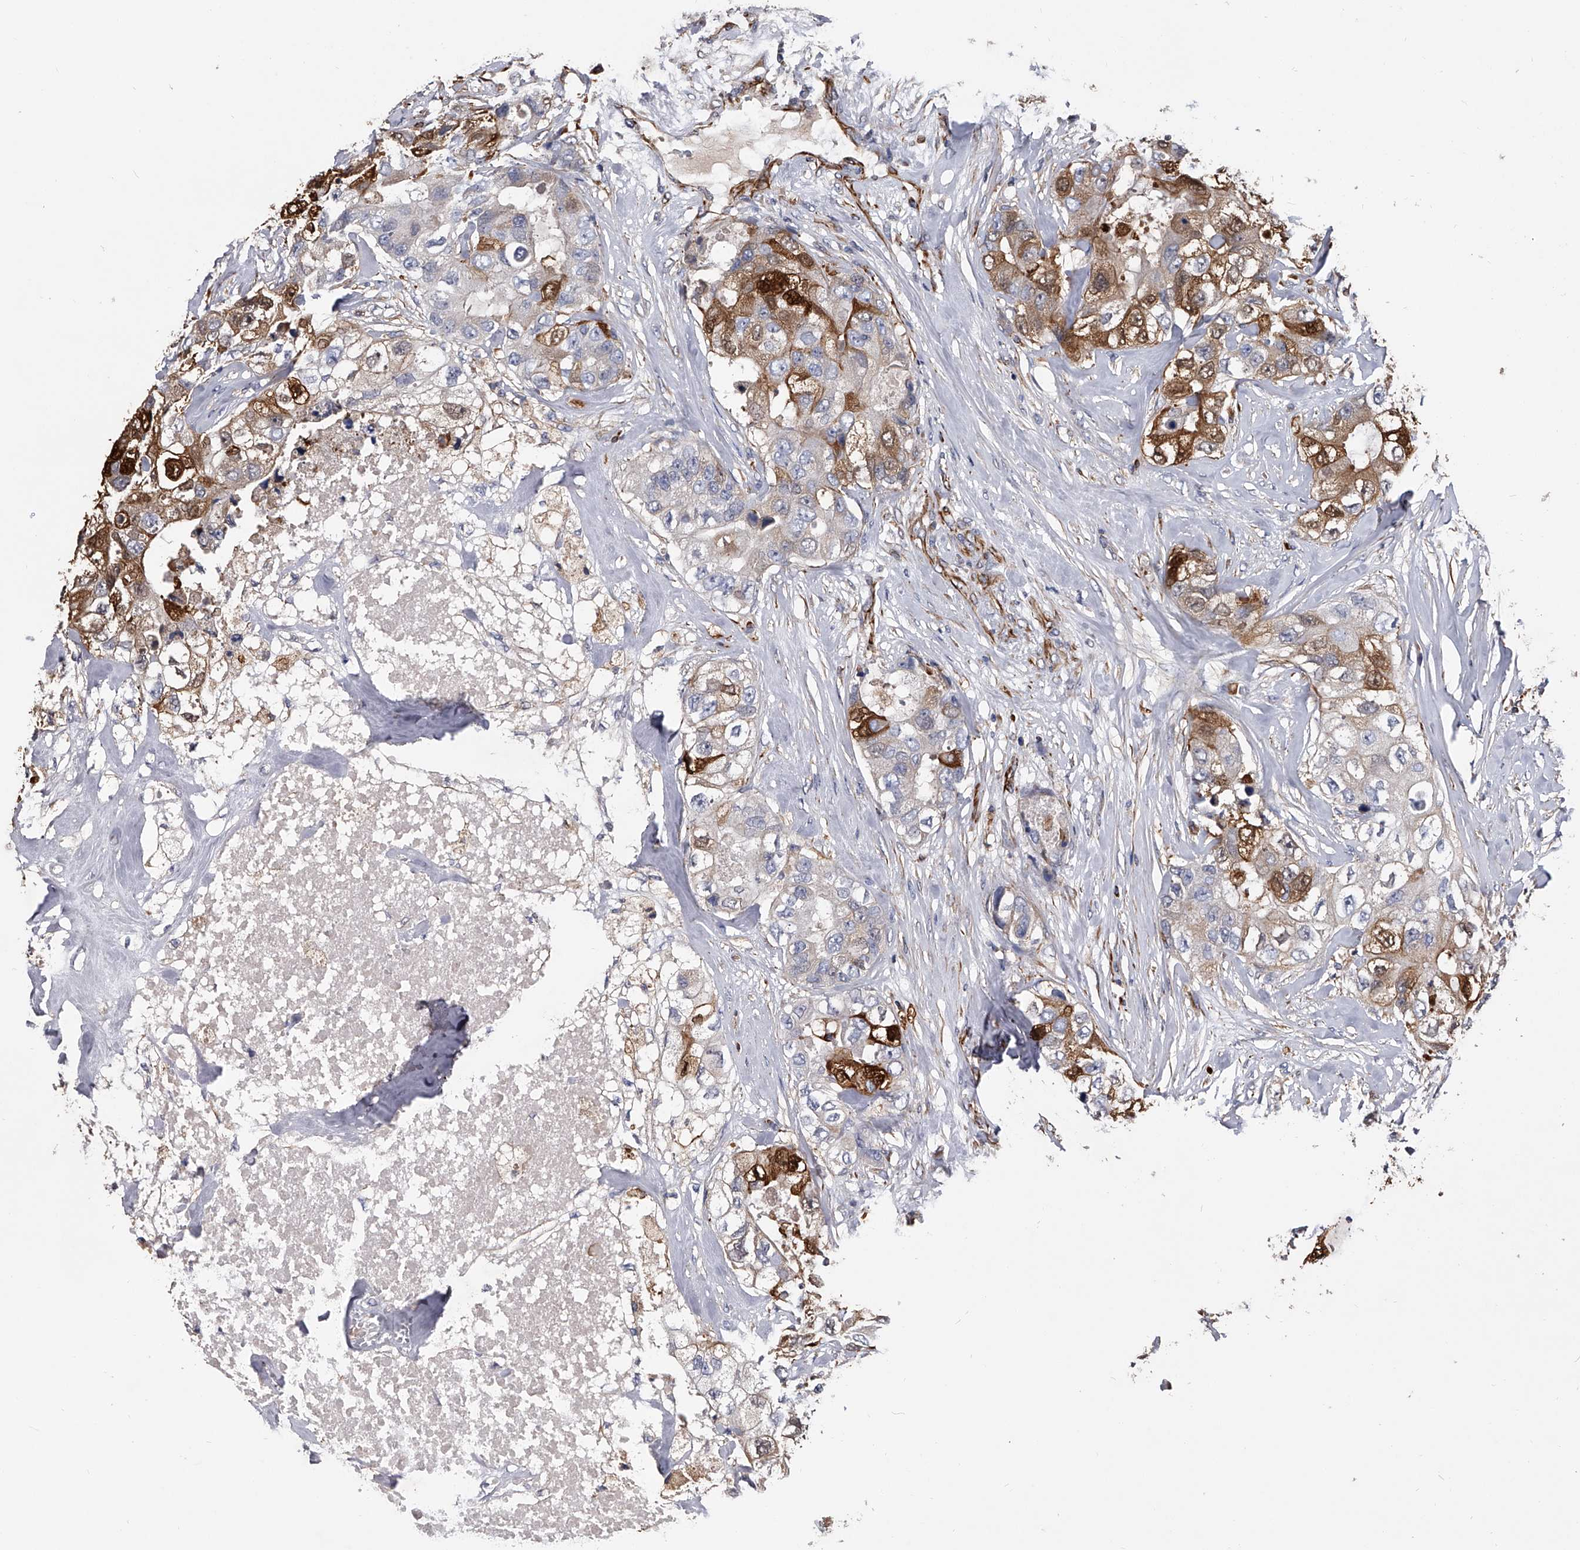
{"staining": {"intensity": "strong", "quantity": "25%-75%", "location": "cytoplasmic/membranous"}, "tissue": "breast cancer", "cell_type": "Tumor cells", "image_type": "cancer", "snomed": [{"axis": "morphology", "description": "Duct carcinoma"}, {"axis": "topography", "description": "Breast"}], "caption": "Immunohistochemistry of human breast cancer (infiltrating ductal carcinoma) exhibits high levels of strong cytoplasmic/membranous positivity in about 25%-75% of tumor cells.", "gene": "EFCAB7", "patient": {"sex": "female", "age": 62}}